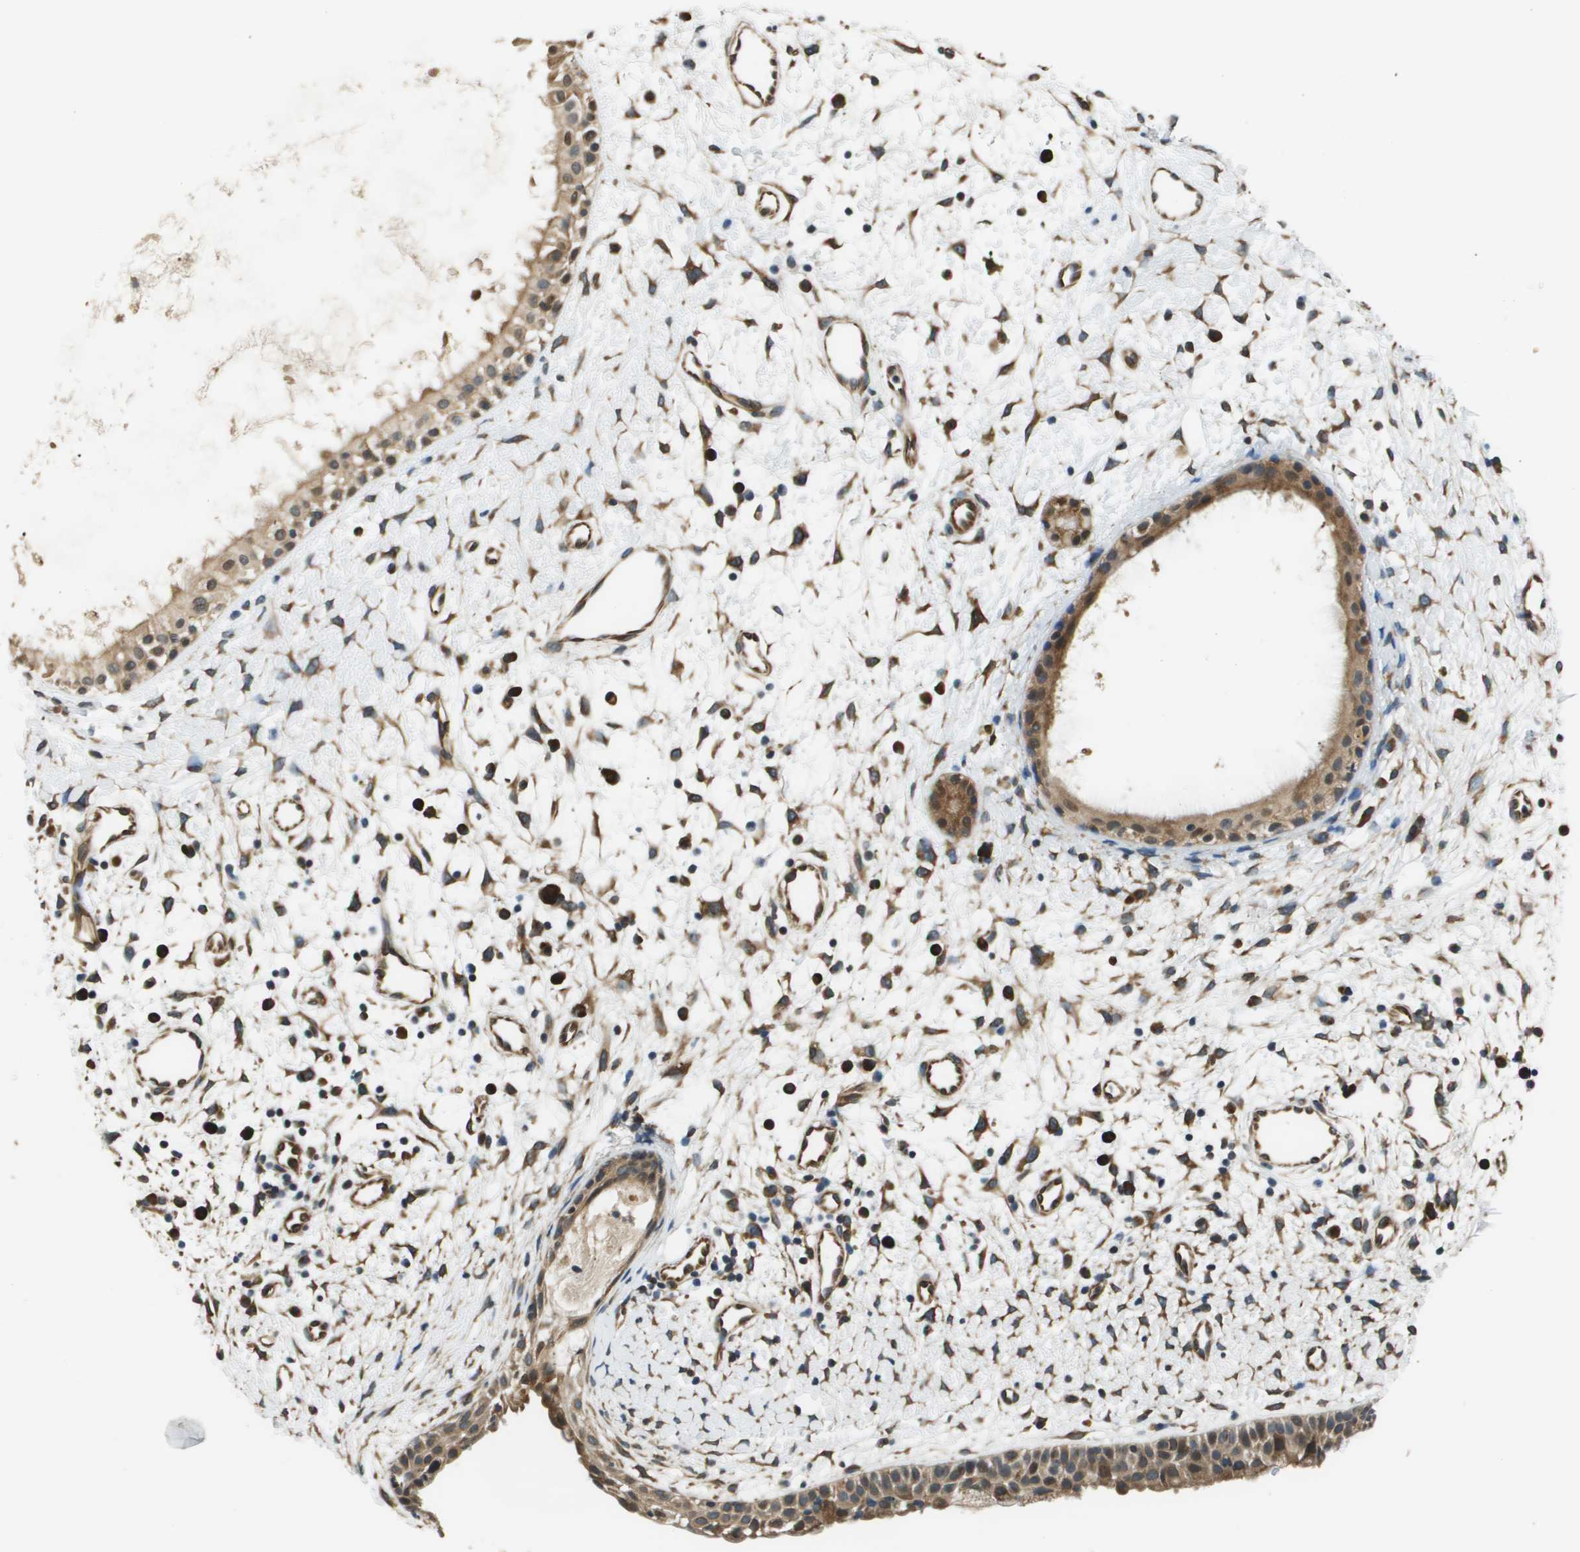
{"staining": {"intensity": "moderate", "quantity": ">75%", "location": "cytoplasmic/membranous"}, "tissue": "nasopharynx", "cell_type": "Respiratory epithelial cells", "image_type": "normal", "snomed": [{"axis": "morphology", "description": "Normal tissue, NOS"}, {"axis": "topography", "description": "Nasopharynx"}], "caption": "This micrograph shows immunohistochemistry (IHC) staining of normal nasopharynx, with medium moderate cytoplasmic/membranous staining in about >75% of respiratory epithelial cells.", "gene": "SEC62", "patient": {"sex": "male", "age": 22}}